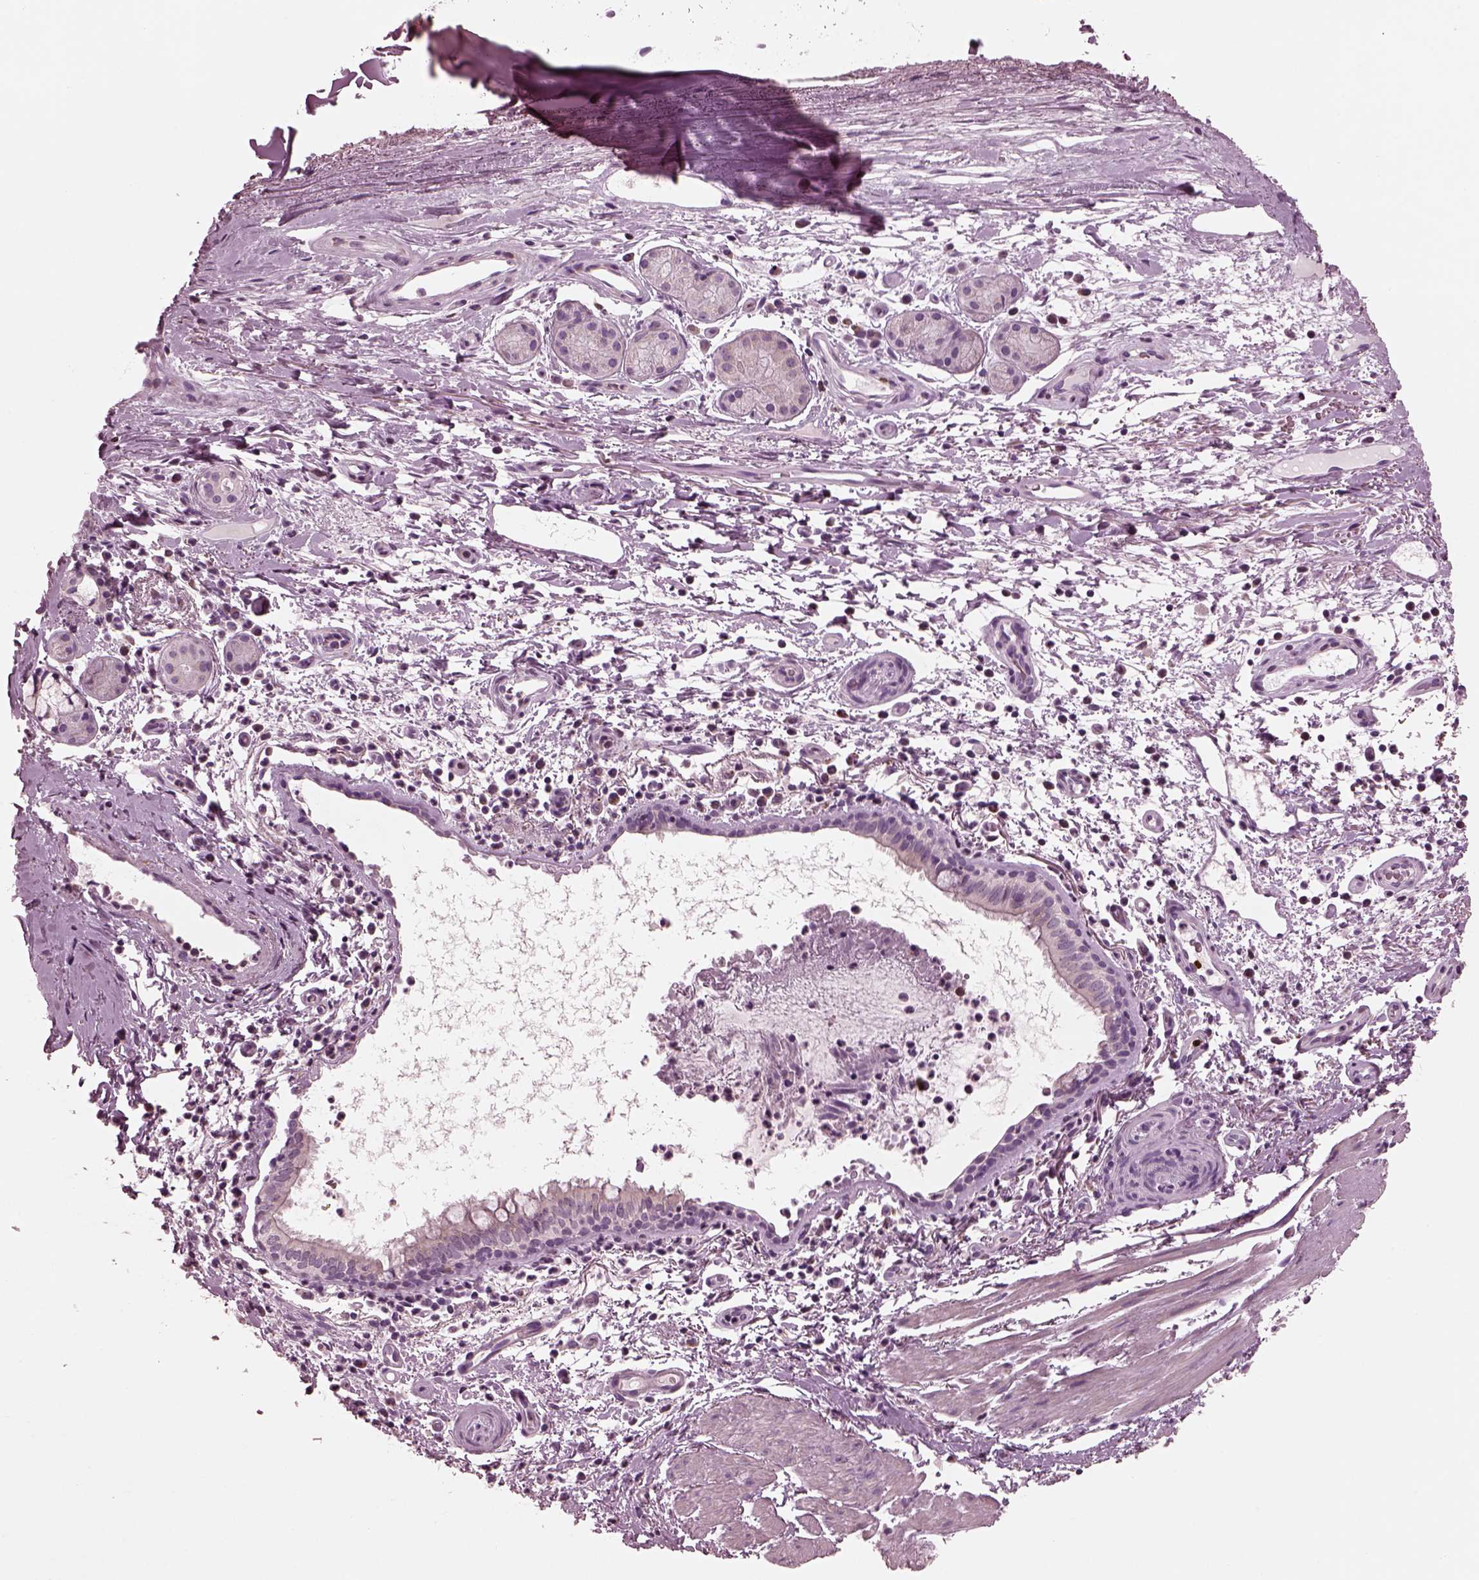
{"staining": {"intensity": "negative", "quantity": "none", "location": "none"}, "tissue": "bronchus", "cell_type": "Respiratory epithelial cells", "image_type": "normal", "snomed": [{"axis": "morphology", "description": "Normal tissue, NOS"}, {"axis": "topography", "description": "Bronchus"}], "caption": "This is a histopathology image of IHC staining of normal bronchus, which shows no staining in respiratory epithelial cells.", "gene": "SLAMF8", "patient": {"sex": "female", "age": 64}}